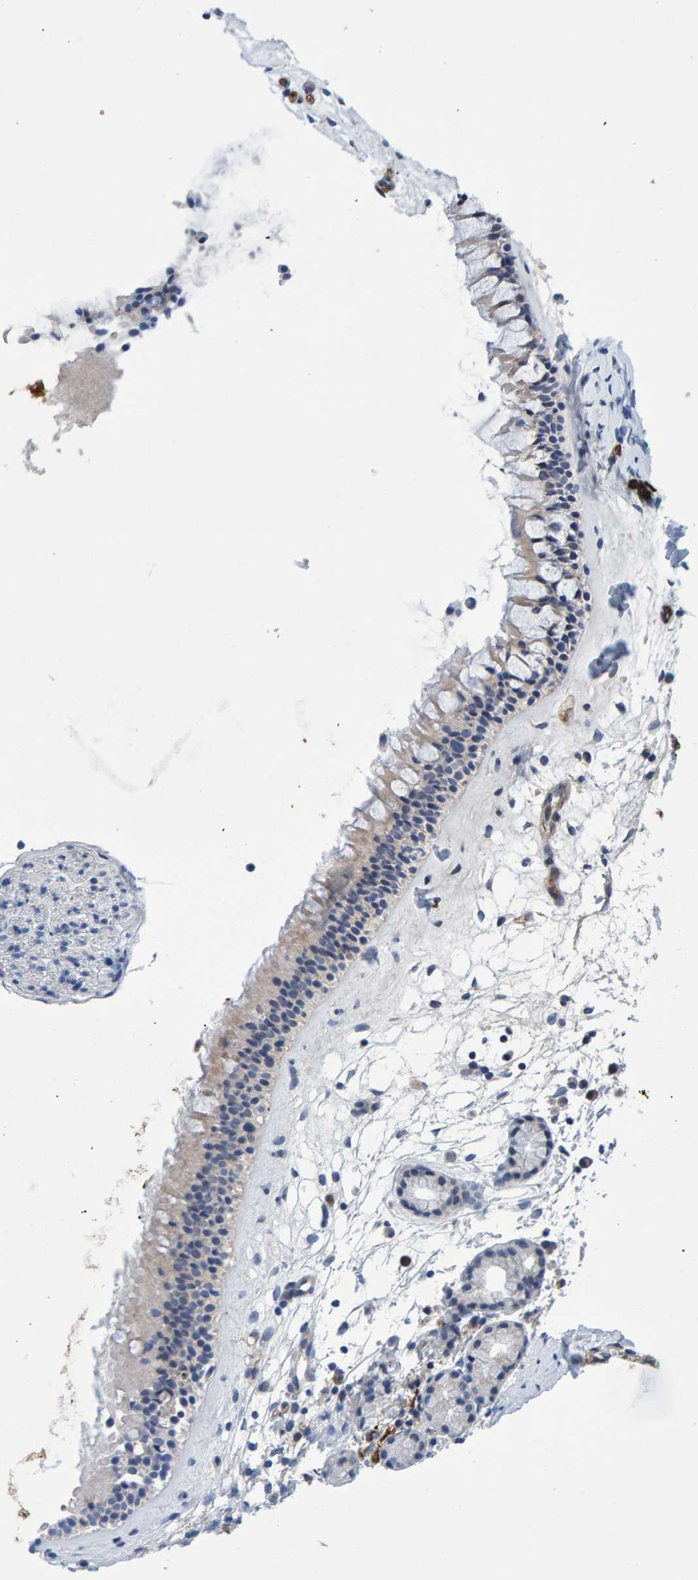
{"staining": {"intensity": "weak", "quantity": ">75%", "location": "cytoplasmic/membranous"}, "tissue": "nasopharynx", "cell_type": "Respiratory epithelial cells", "image_type": "normal", "snomed": [{"axis": "morphology", "description": "Normal tissue, NOS"}, {"axis": "topography", "description": "Nasopharynx"}], "caption": "Nasopharynx stained for a protein demonstrates weak cytoplasmic/membranous positivity in respiratory epithelial cells.", "gene": "VPS9D1", "patient": {"sex": "female", "age": 42}}